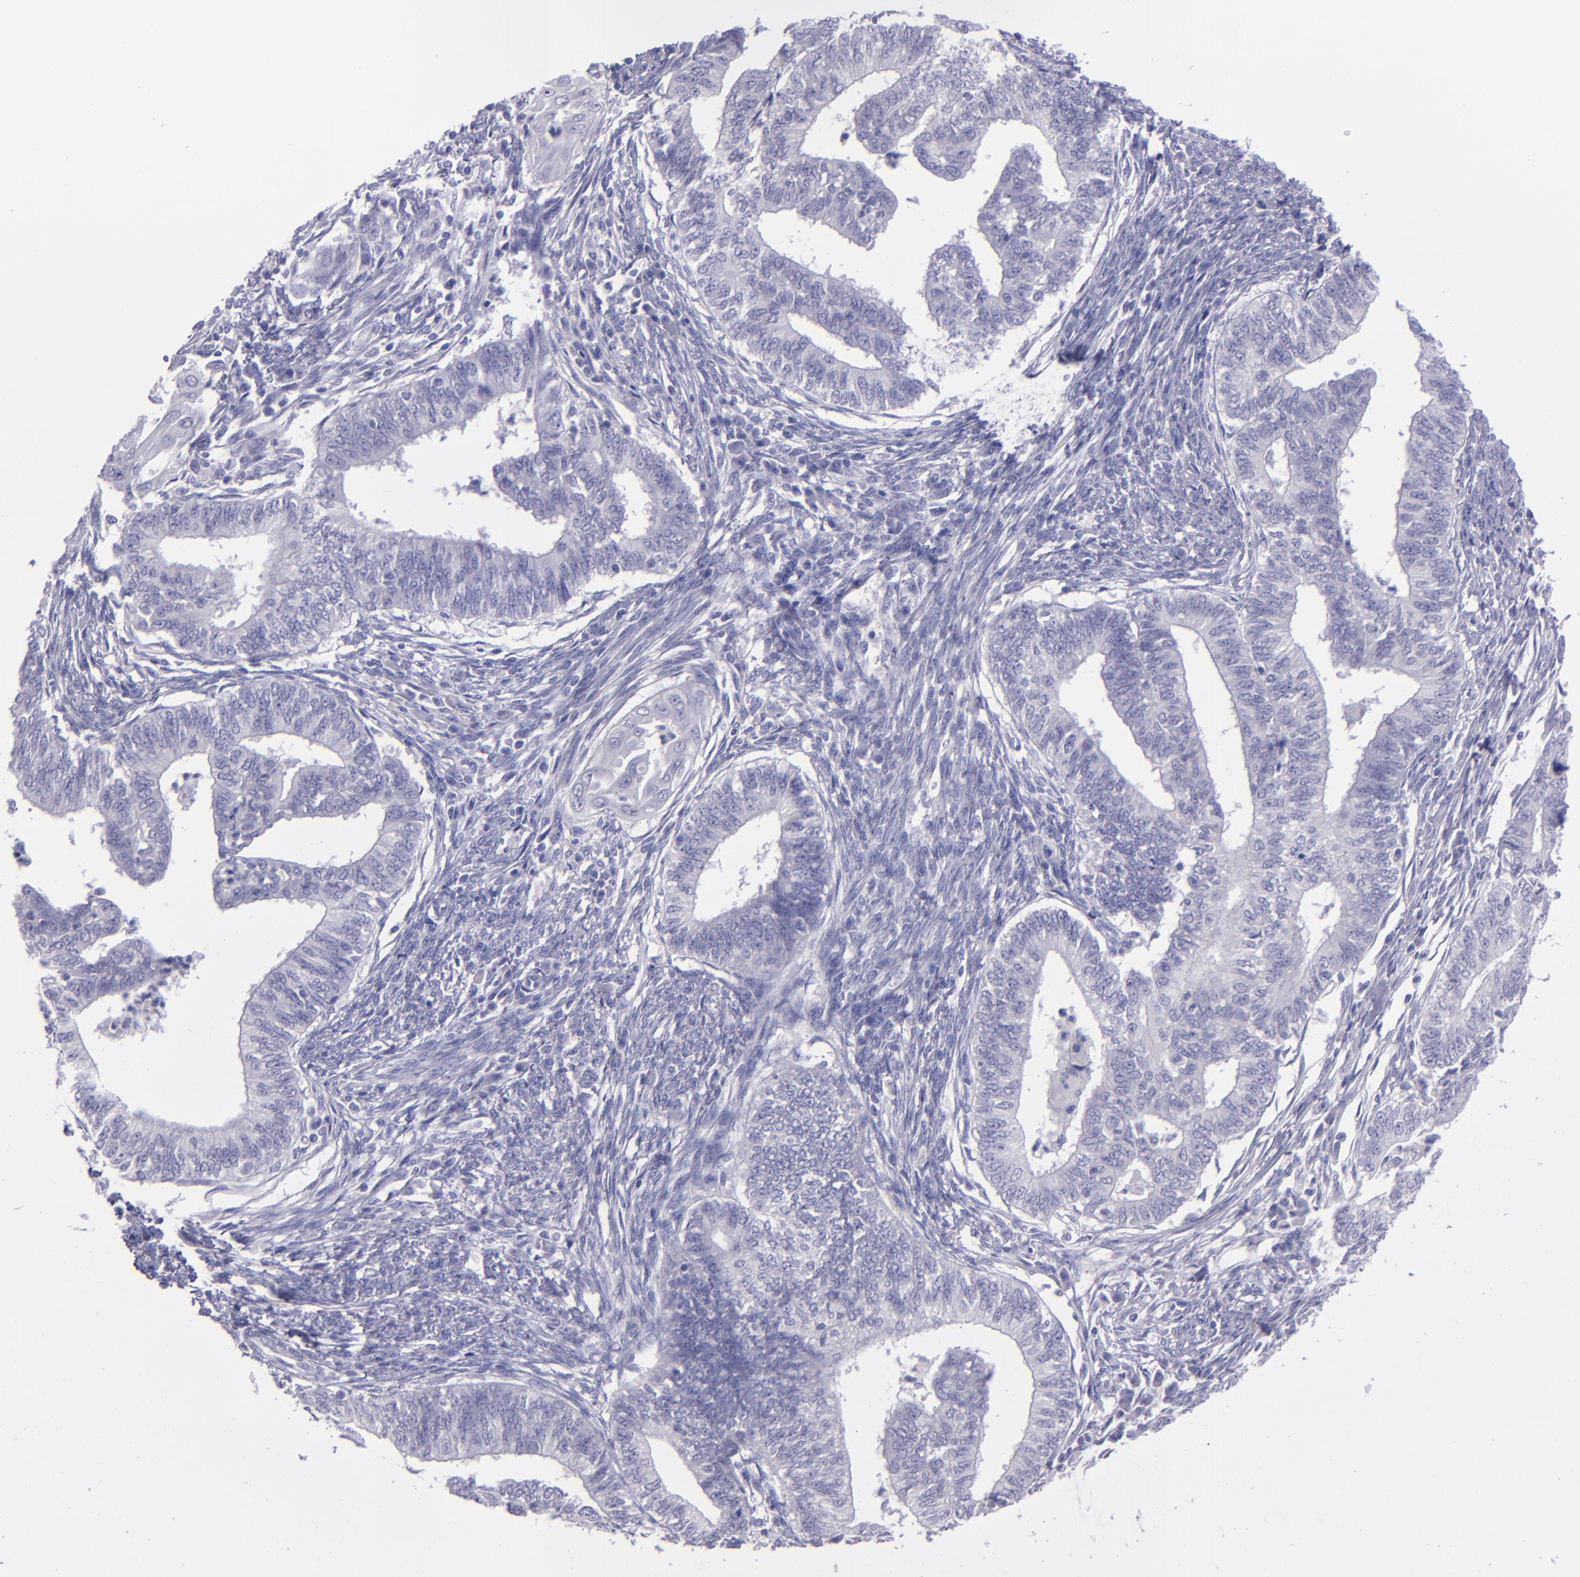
{"staining": {"intensity": "negative", "quantity": "none", "location": "none"}, "tissue": "endometrial cancer", "cell_type": "Tumor cells", "image_type": "cancer", "snomed": [{"axis": "morphology", "description": "Adenocarcinoma, NOS"}, {"axis": "topography", "description": "Endometrium"}], "caption": "Image shows no protein positivity in tumor cells of endometrial adenocarcinoma tissue.", "gene": "TNNT3", "patient": {"sex": "female", "age": 66}}